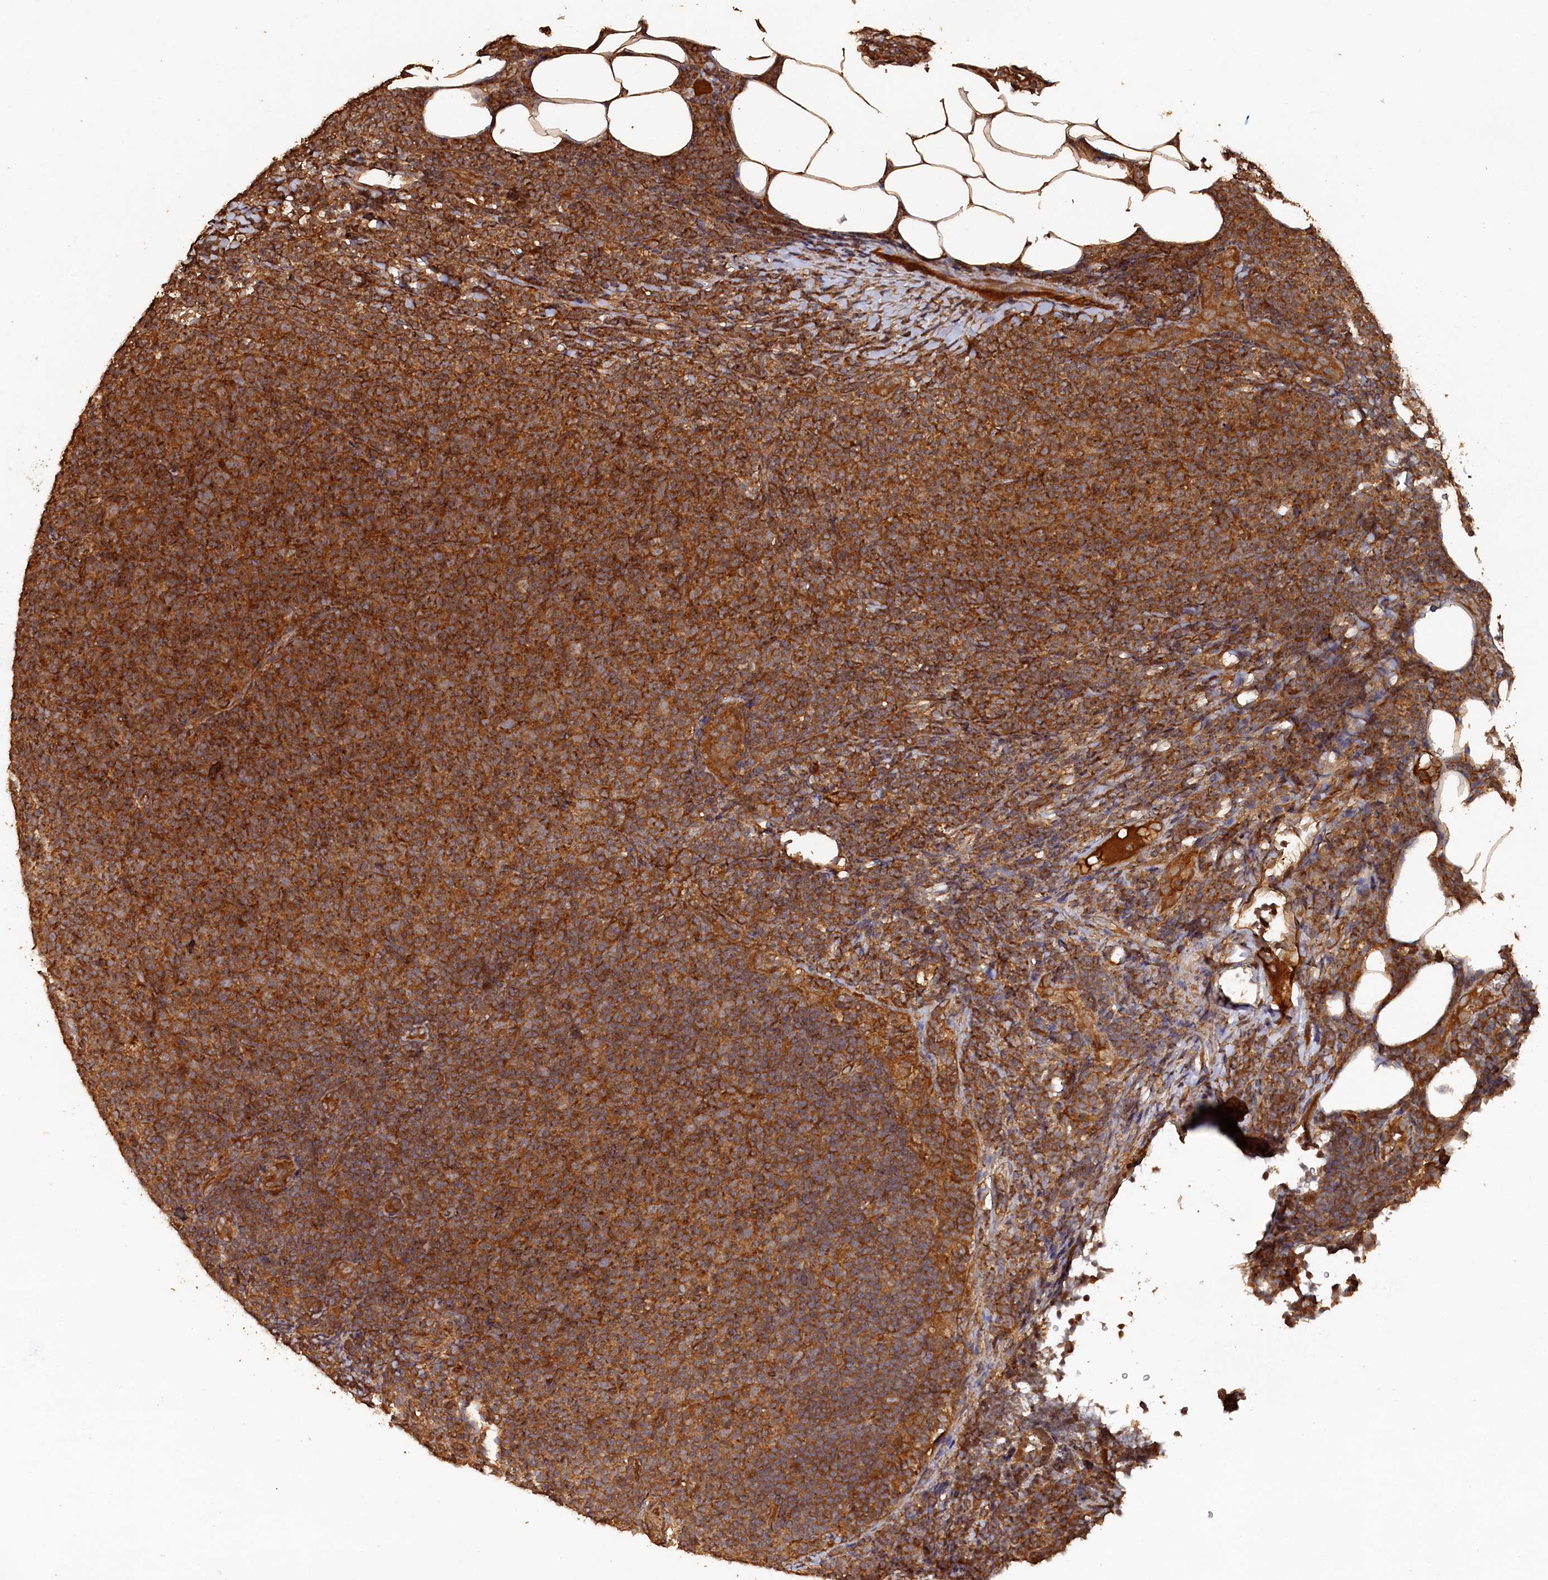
{"staining": {"intensity": "moderate", "quantity": ">75%", "location": "cytoplasmic/membranous"}, "tissue": "lymphoma", "cell_type": "Tumor cells", "image_type": "cancer", "snomed": [{"axis": "morphology", "description": "Malignant lymphoma, non-Hodgkin's type, Low grade"}, {"axis": "topography", "description": "Lymph node"}], "caption": "Malignant lymphoma, non-Hodgkin's type (low-grade) was stained to show a protein in brown. There is medium levels of moderate cytoplasmic/membranous expression in about >75% of tumor cells. (DAB (3,3'-diaminobenzidine) IHC with brightfield microscopy, high magnification).", "gene": "SNX33", "patient": {"sex": "male", "age": 66}}